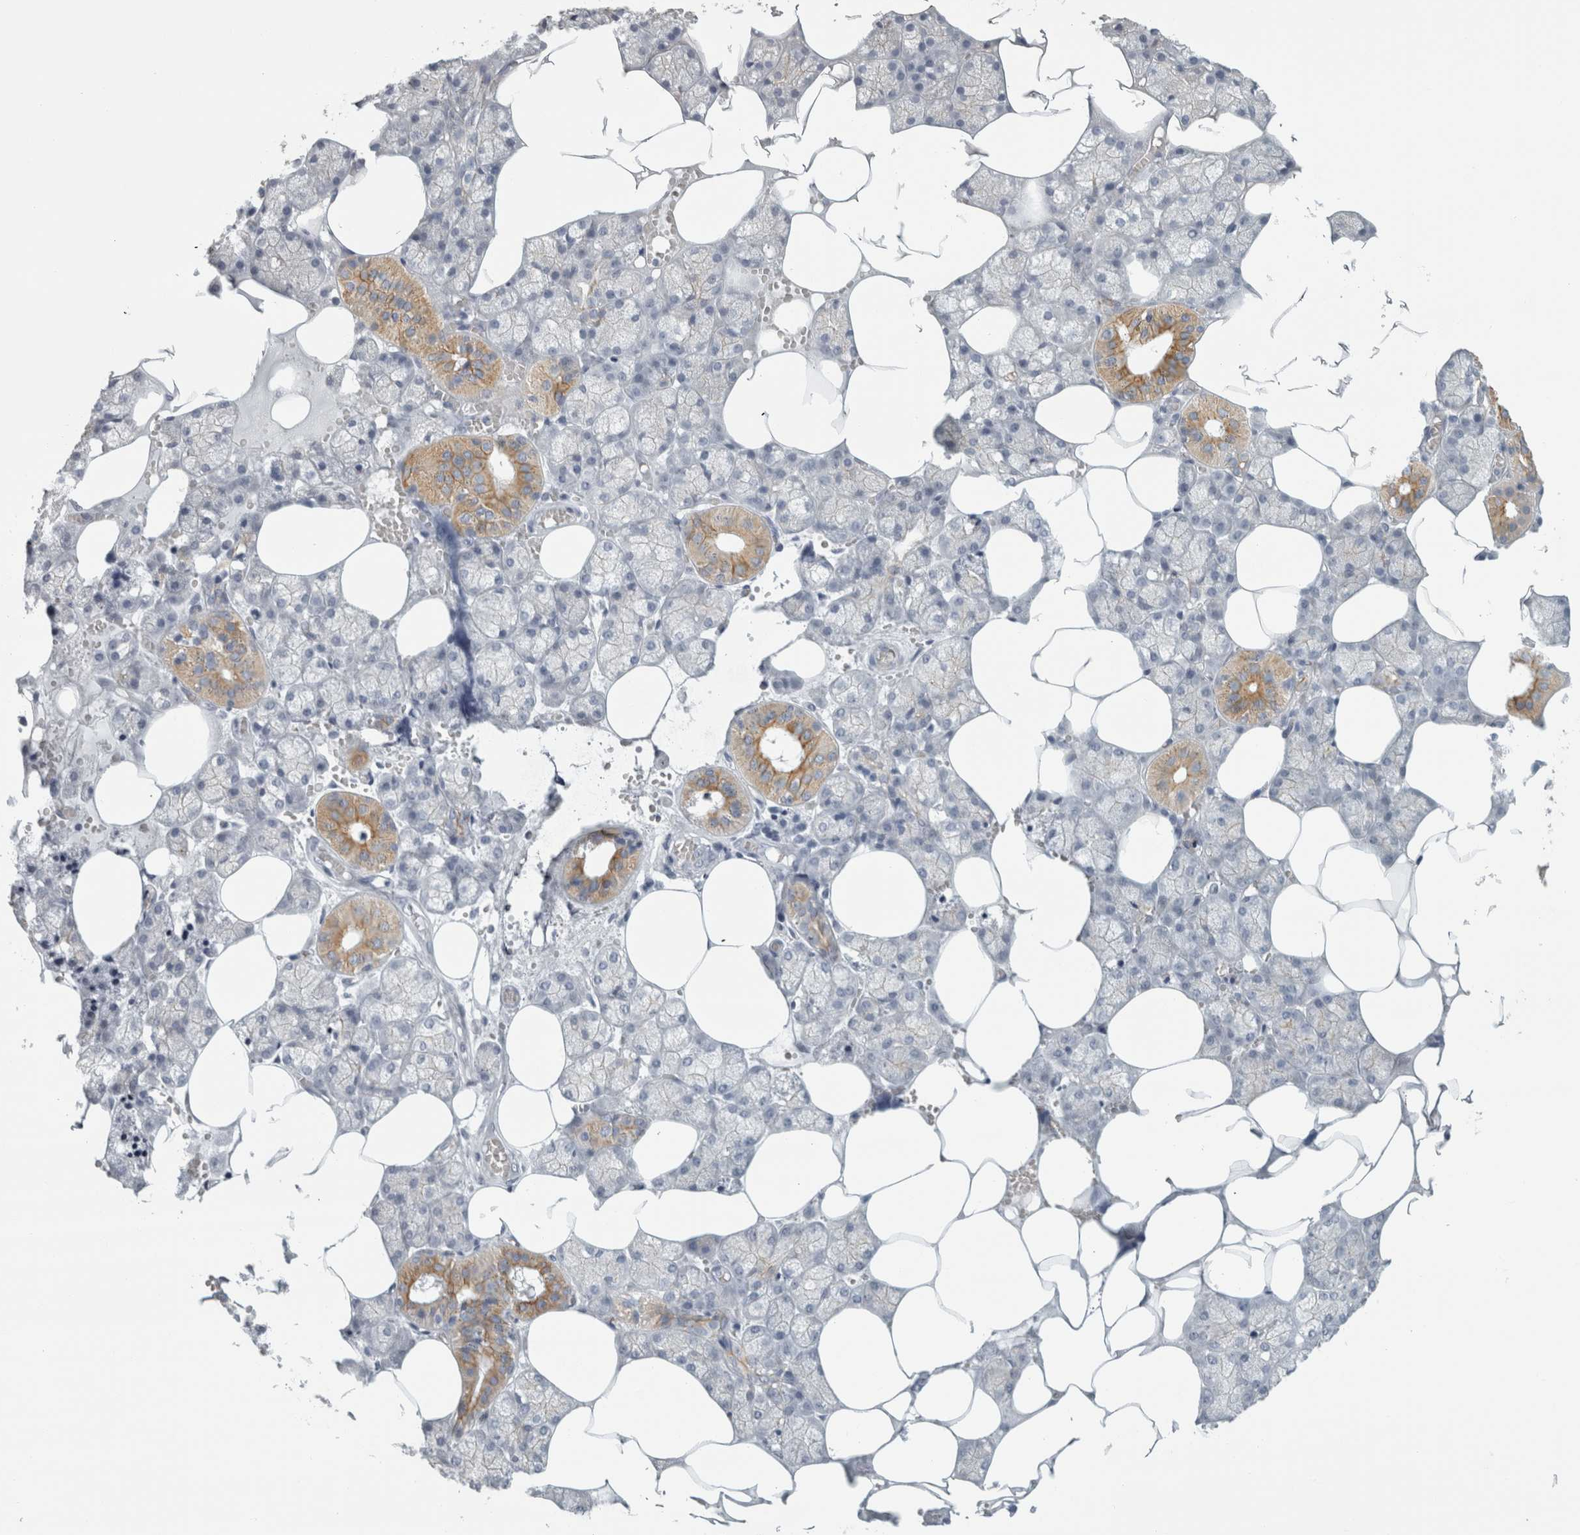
{"staining": {"intensity": "moderate", "quantity": "25%-75%", "location": "cytoplasmic/membranous"}, "tissue": "salivary gland", "cell_type": "Glandular cells", "image_type": "normal", "snomed": [{"axis": "morphology", "description": "Normal tissue, NOS"}, {"axis": "topography", "description": "Salivary gland"}], "caption": "Immunohistochemical staining of benign salivary gland demonstrates 25%-75% levels of moderate cytoplasmic/membranous protein expression in about 25%-75% of glandular cells.", "gene": "SLC28A3", "patient": {"sex": "male", "age": 62}}